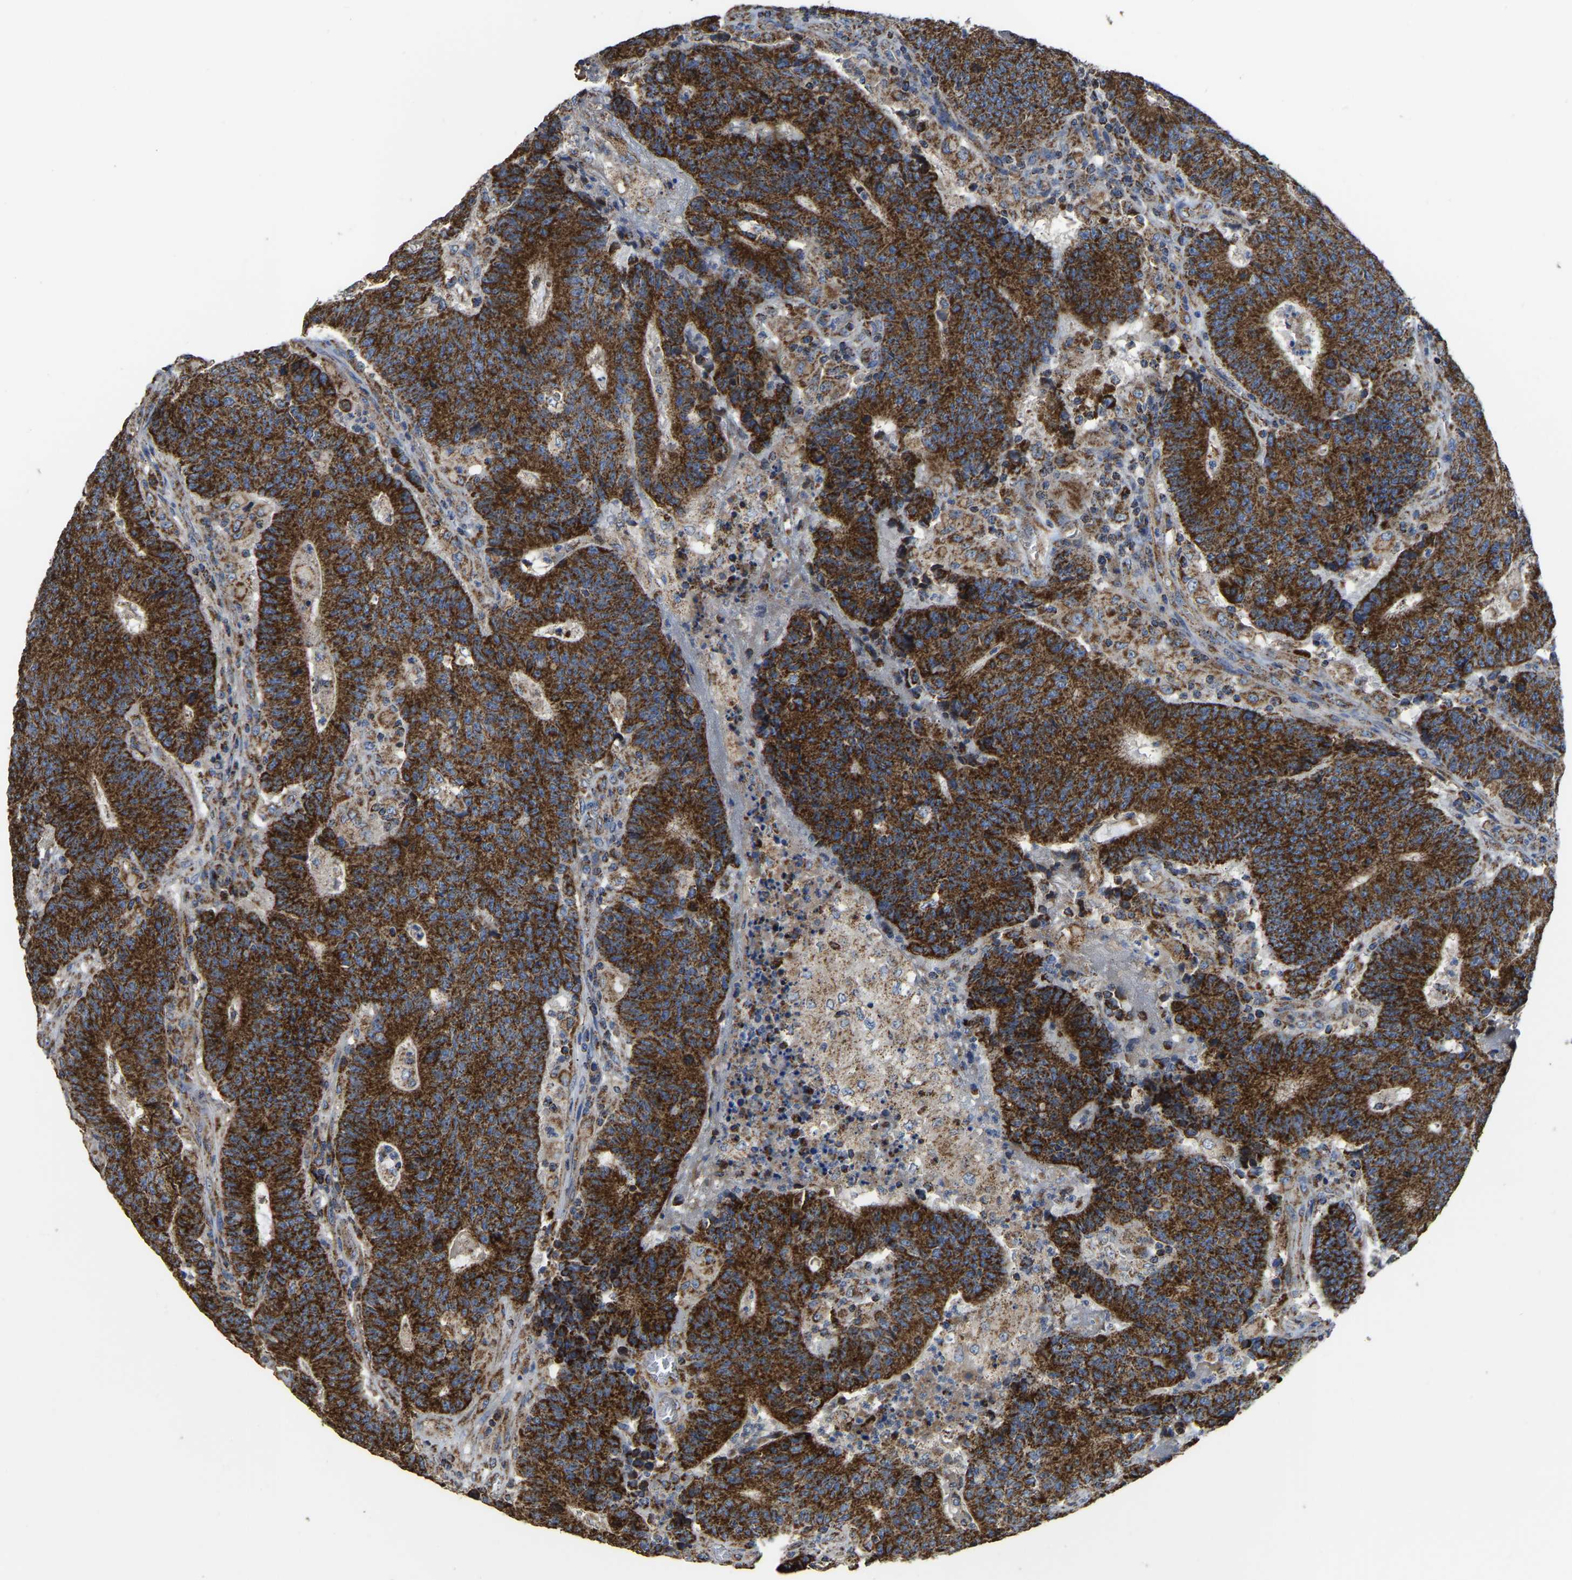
{"staining": {"intensity": "strong", "quantity": ">75%", "location": "cytoplasmic/membranous"}, "tissue": "colorectal cancer", "cell_type": "Tumor cells", "image_type": "cancer", "snomed": [{"axis": "morphology", "description": "Normal tissue, NOS"}, {"axis": "morphology", "description": "Adenocarcinoma, NOS"}, {"axis": "topography", "description": "Colon"}], "caption": "Colorectal cancer stained with a protein marker reveals strong staining in tumor cells.", "gene": "ETFA", "patient": {"sex": "female", "age": 75}}